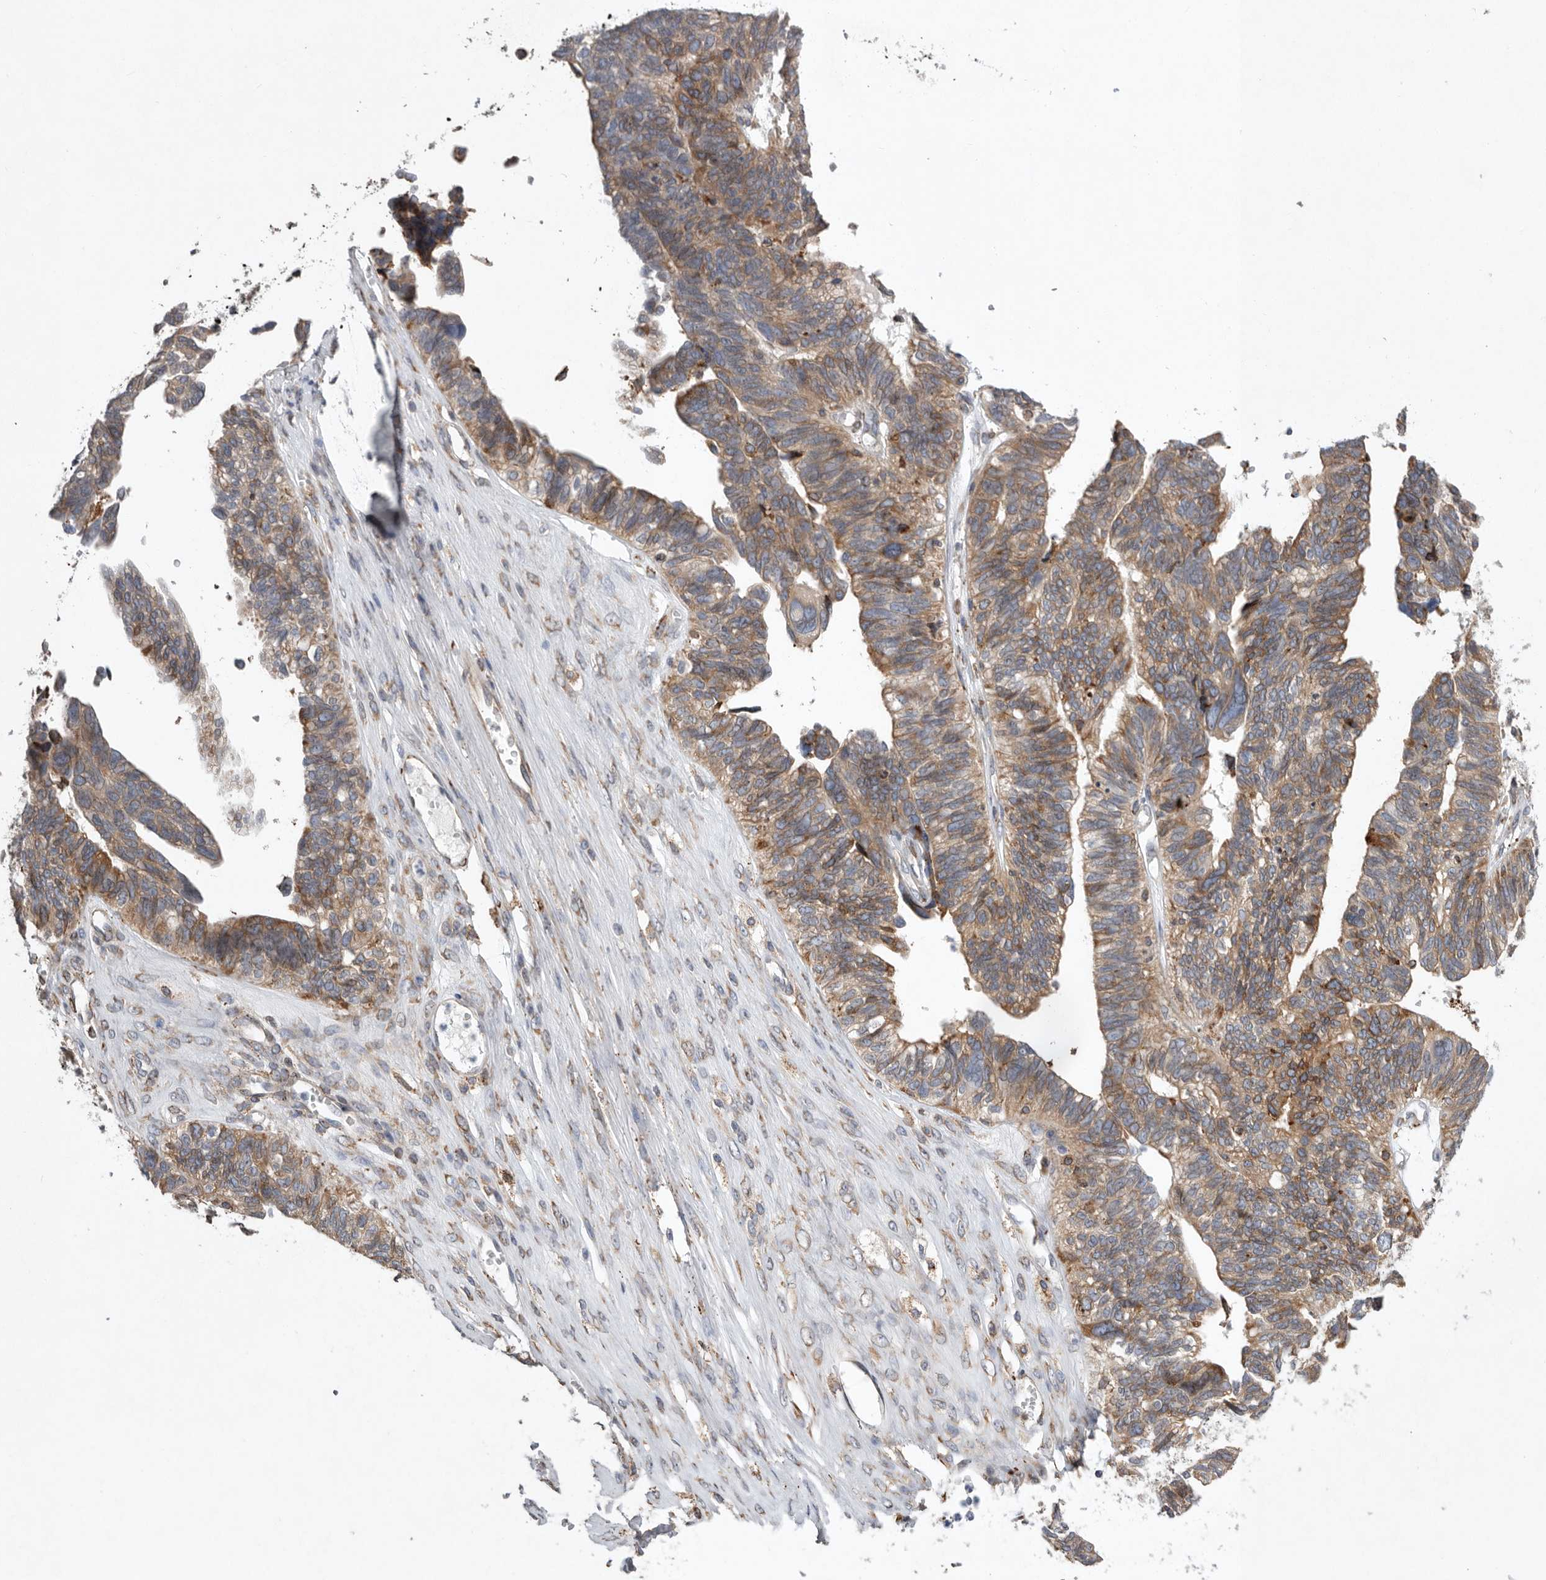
{"staining": {"intensity": "moderate", "quantity": ">75%", "location": "cytoplasmic/membranous"}, "tissue": "ovarian cancer", "cell_type": "Tumor cells", "image_type": "cancer", "snomed": [{"axis": "morphology", "description": "Cystadenocarcinoma, serous, NOS"}, {"axis": "topography", "description": "Ovary"}], "caption": "IHC photomicrograph of ovarian serous cystadenocarcinoma stained for a protein (brown), which reveals medium levels of moderate cytoplasmic/membranous expression in about >75% of tumor cells.", "gene": "GANAB", "patient": {"sex": "female", "age": 79}}